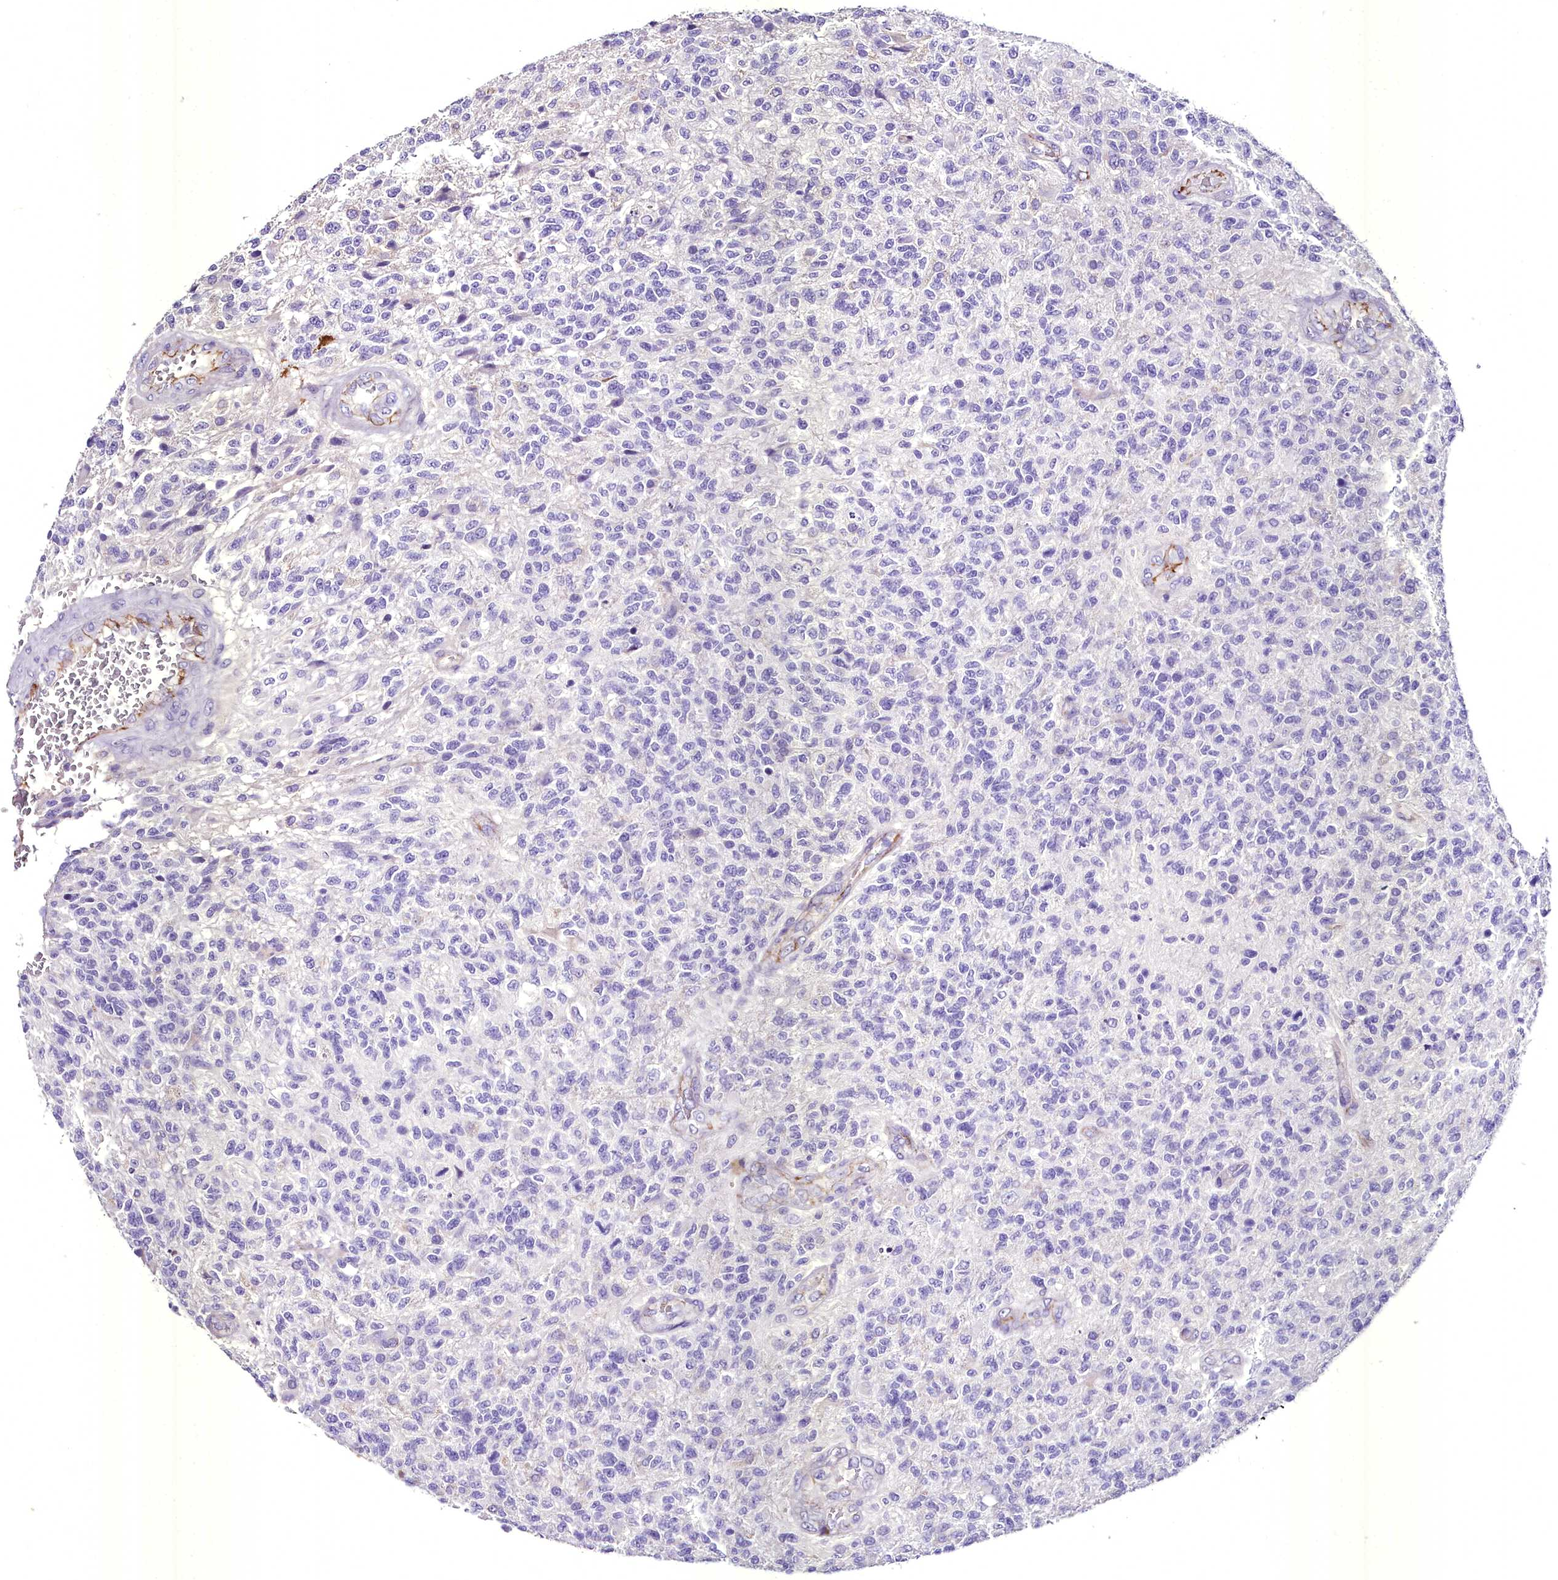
{"staining": {"intensity": "negative", "quantity": "none", "location": "none"}, "tissue": "glioma", "cell_type": "Tumor cells", "image_type": "cancer", "snomed": [{"axis": "morphology", "description": "Glioma, malignant, High grade"}, {"axis": "topography", "description": "Brain"}], "caption": "Immunohistochemical staining of glioma exhibits no significant expression in tumor cells. (DAB (3,3'-diaminobenzidine) immunohistochemistry, high magnification).", "gene": "MS4A18", "patient": {"sex": "male", "age": 56}}